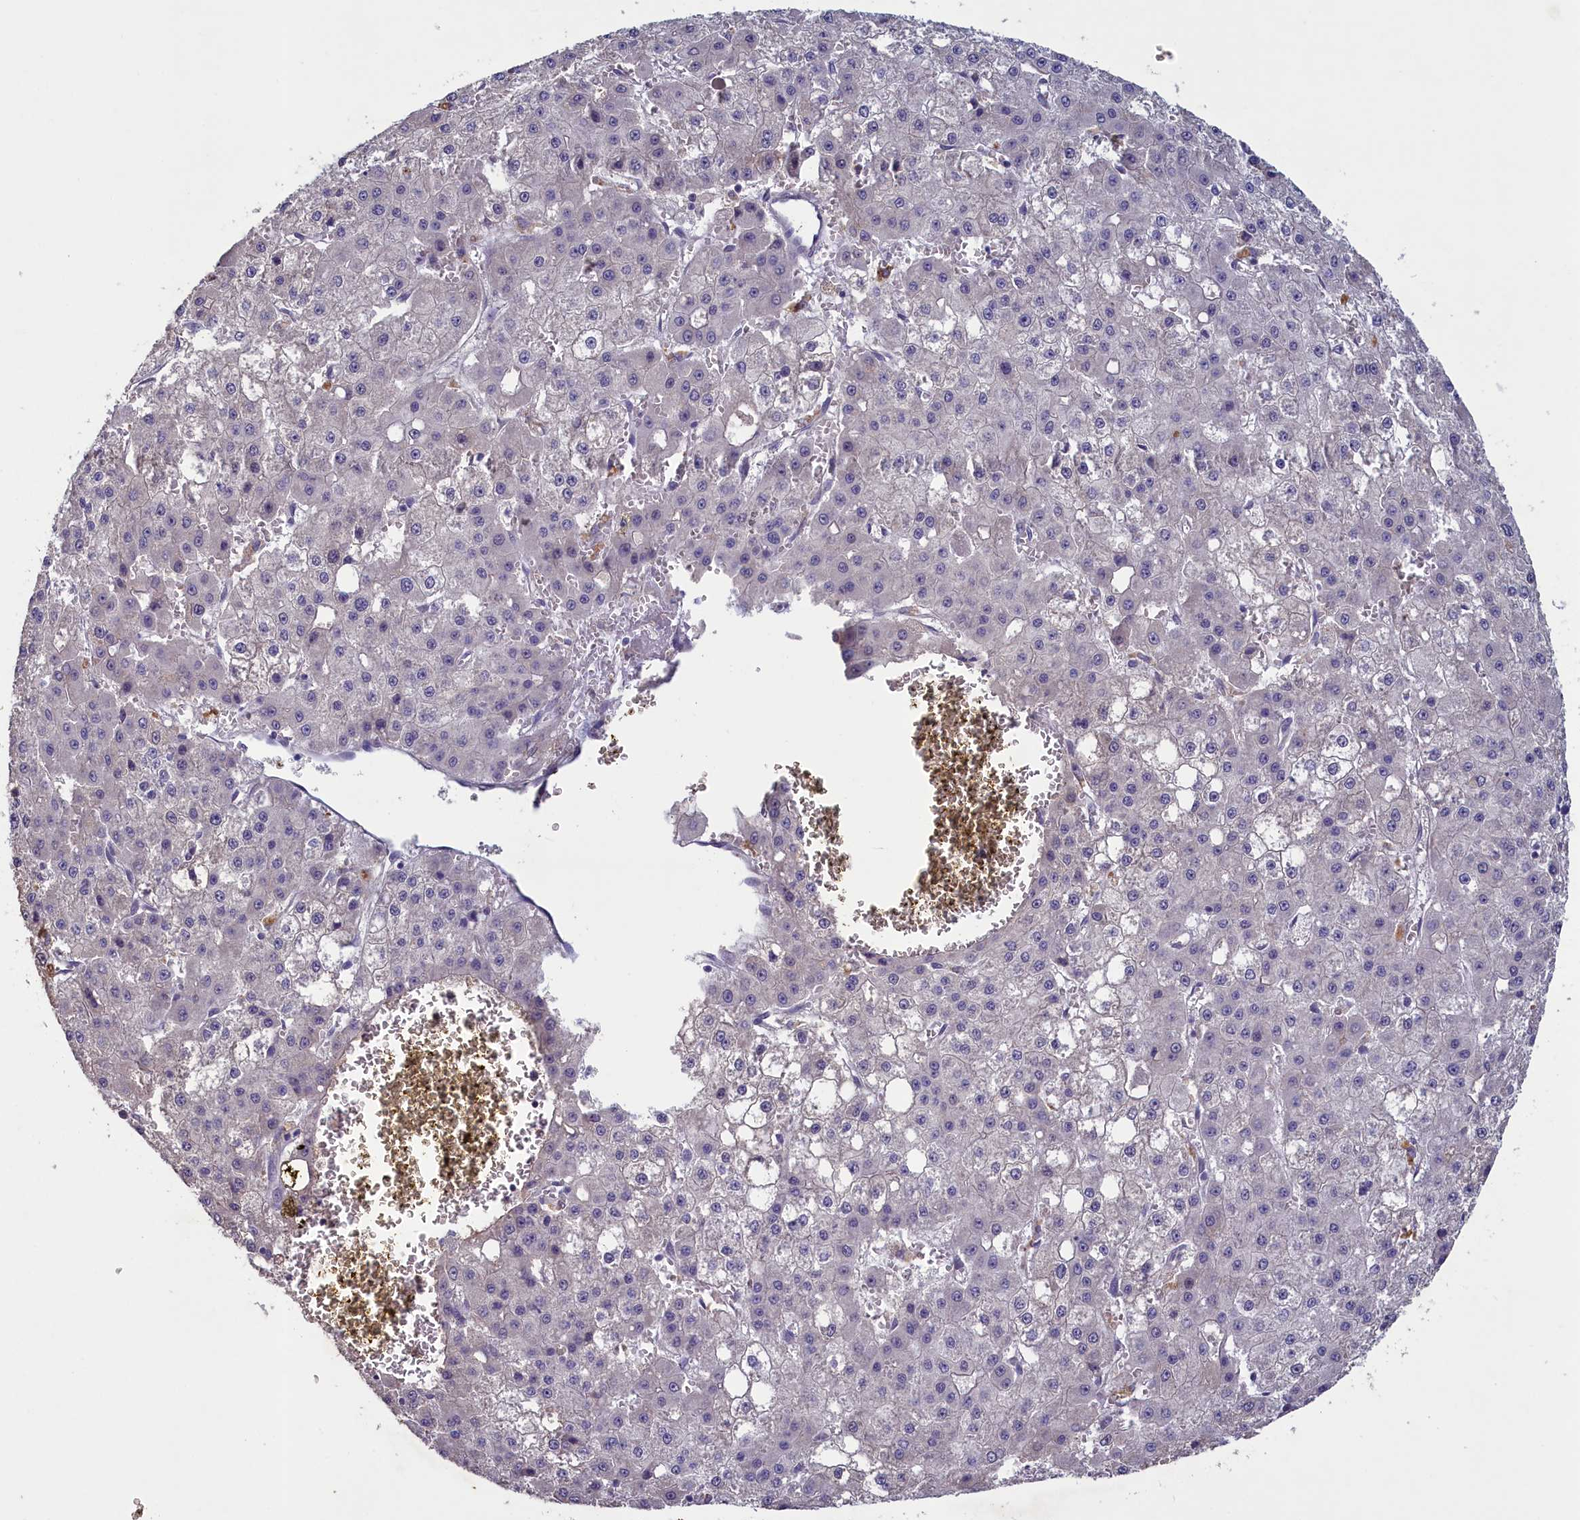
{"staining": {"intensity": "negative", "quantity": "none", "location": "none"}, "tissue": "liver cancer", "cell_type": "Tumor cells", "image_type": "cancer", "snomed": [{"axis": "morphology", "description": "Carcinoma, Hepatocellular, NOS"}, {"axis": "topography", "description": "Liver"}], "caption": "Liver cancer was stained to show a protein in brown. There is no significant staining in tumor cells. (DAB (3,3'-diaminobenzidine) immunohistochemistry (IHC) with hematoxylin counter stain).", "gene": "ATF7IP2", "patient": {"sex": "male", "age": 47}}